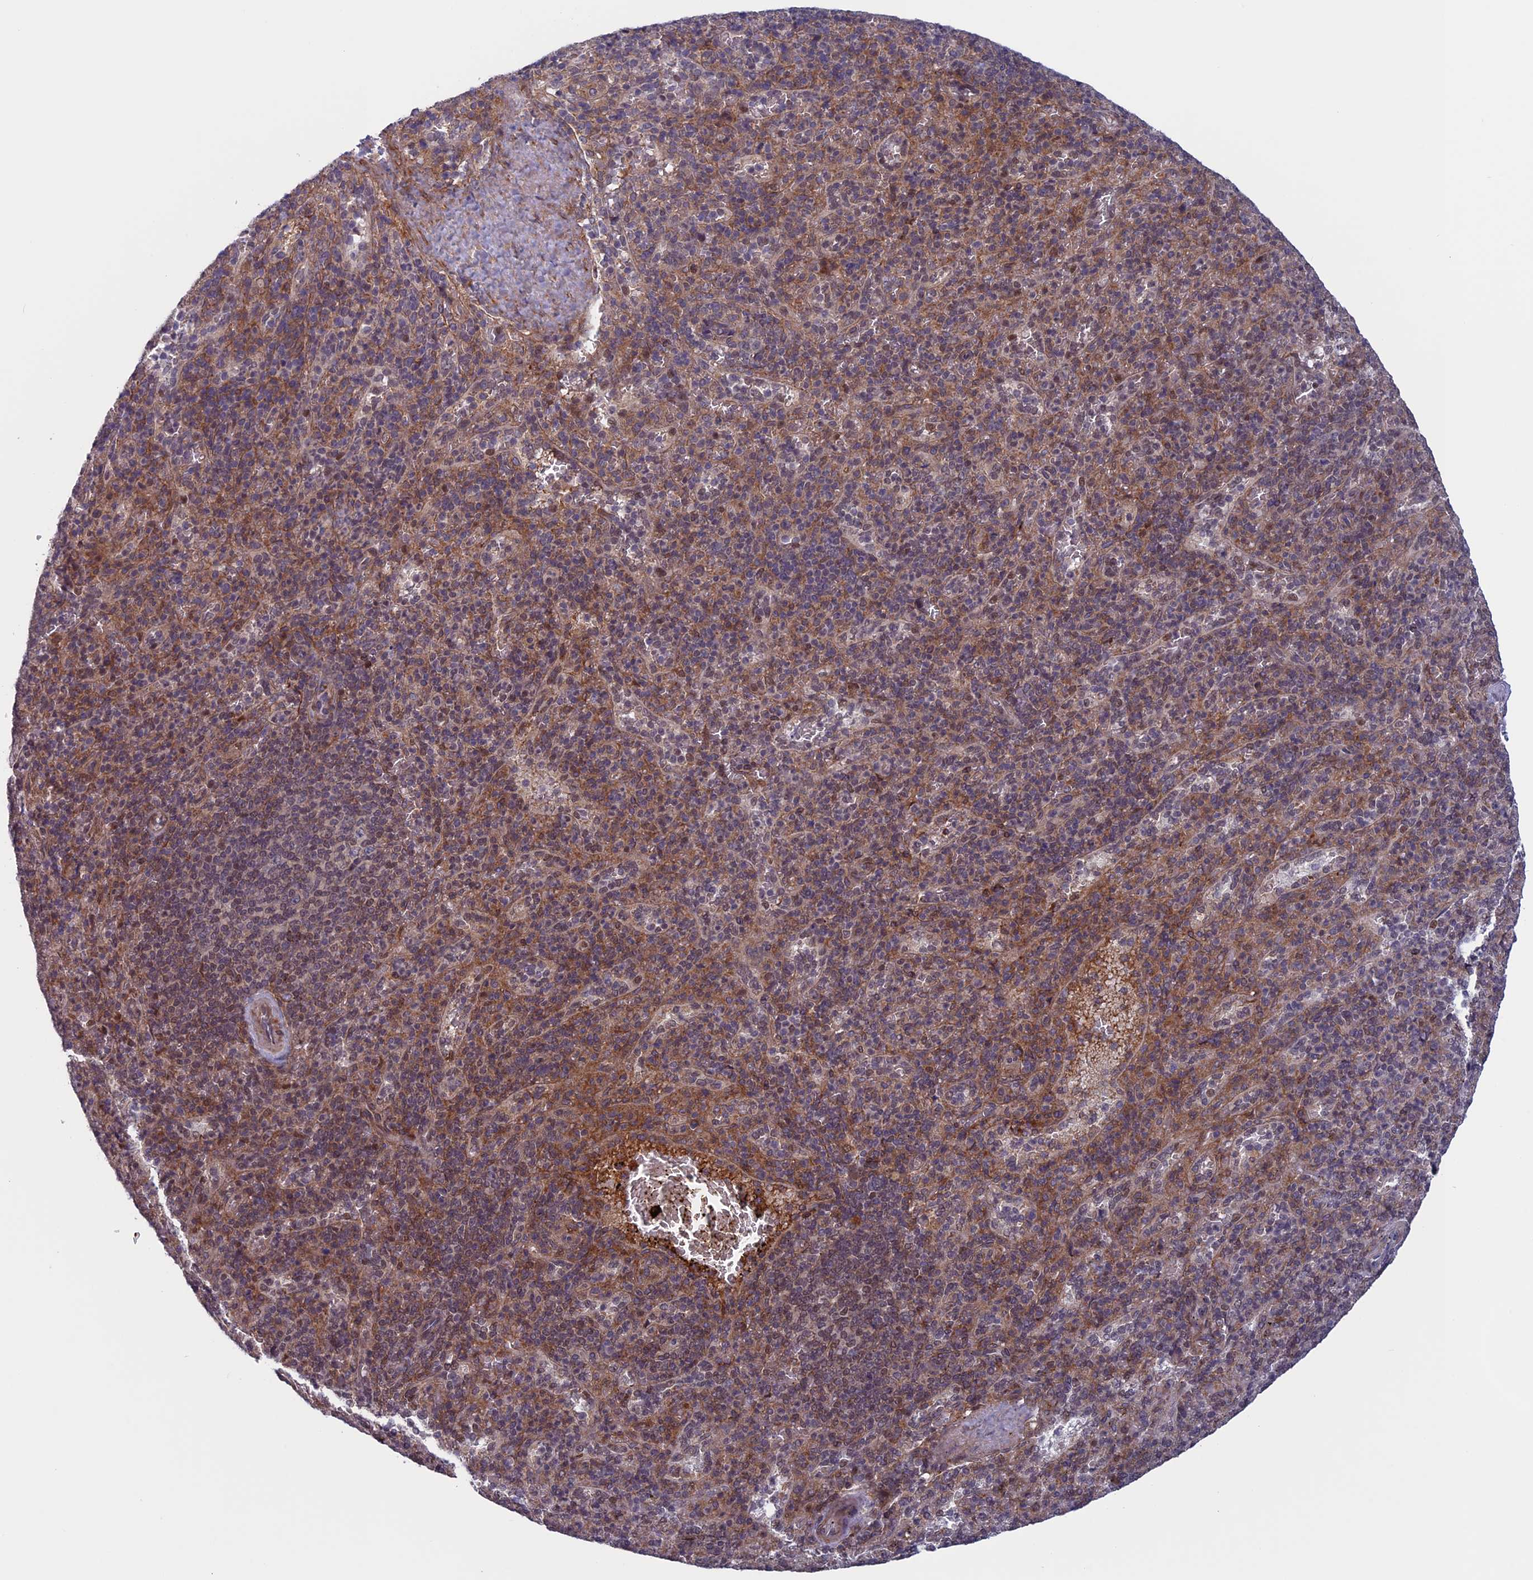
{"staining": {"intensity": "weak", "quantity": "25%-75%", "location": "cytoplasmic/membranous,nuclear"}, "tissue": "spleen", "cell_type": "Cells in red pulp", "image_type": "normal", "snomed": [{"axis": "morphology", "description": "Normal tissue, NOS"}, {"axis": "topography", "description": "Spleen"}], "caption": "Immunohistochemical staining of benign human spleen reveals weak cytoplasmic/membranous,nuclear protein staining in about 25%-75% of cells in red pulp.", "gene": "FADS1", "patient": {"sex": "male", "age": 82}}